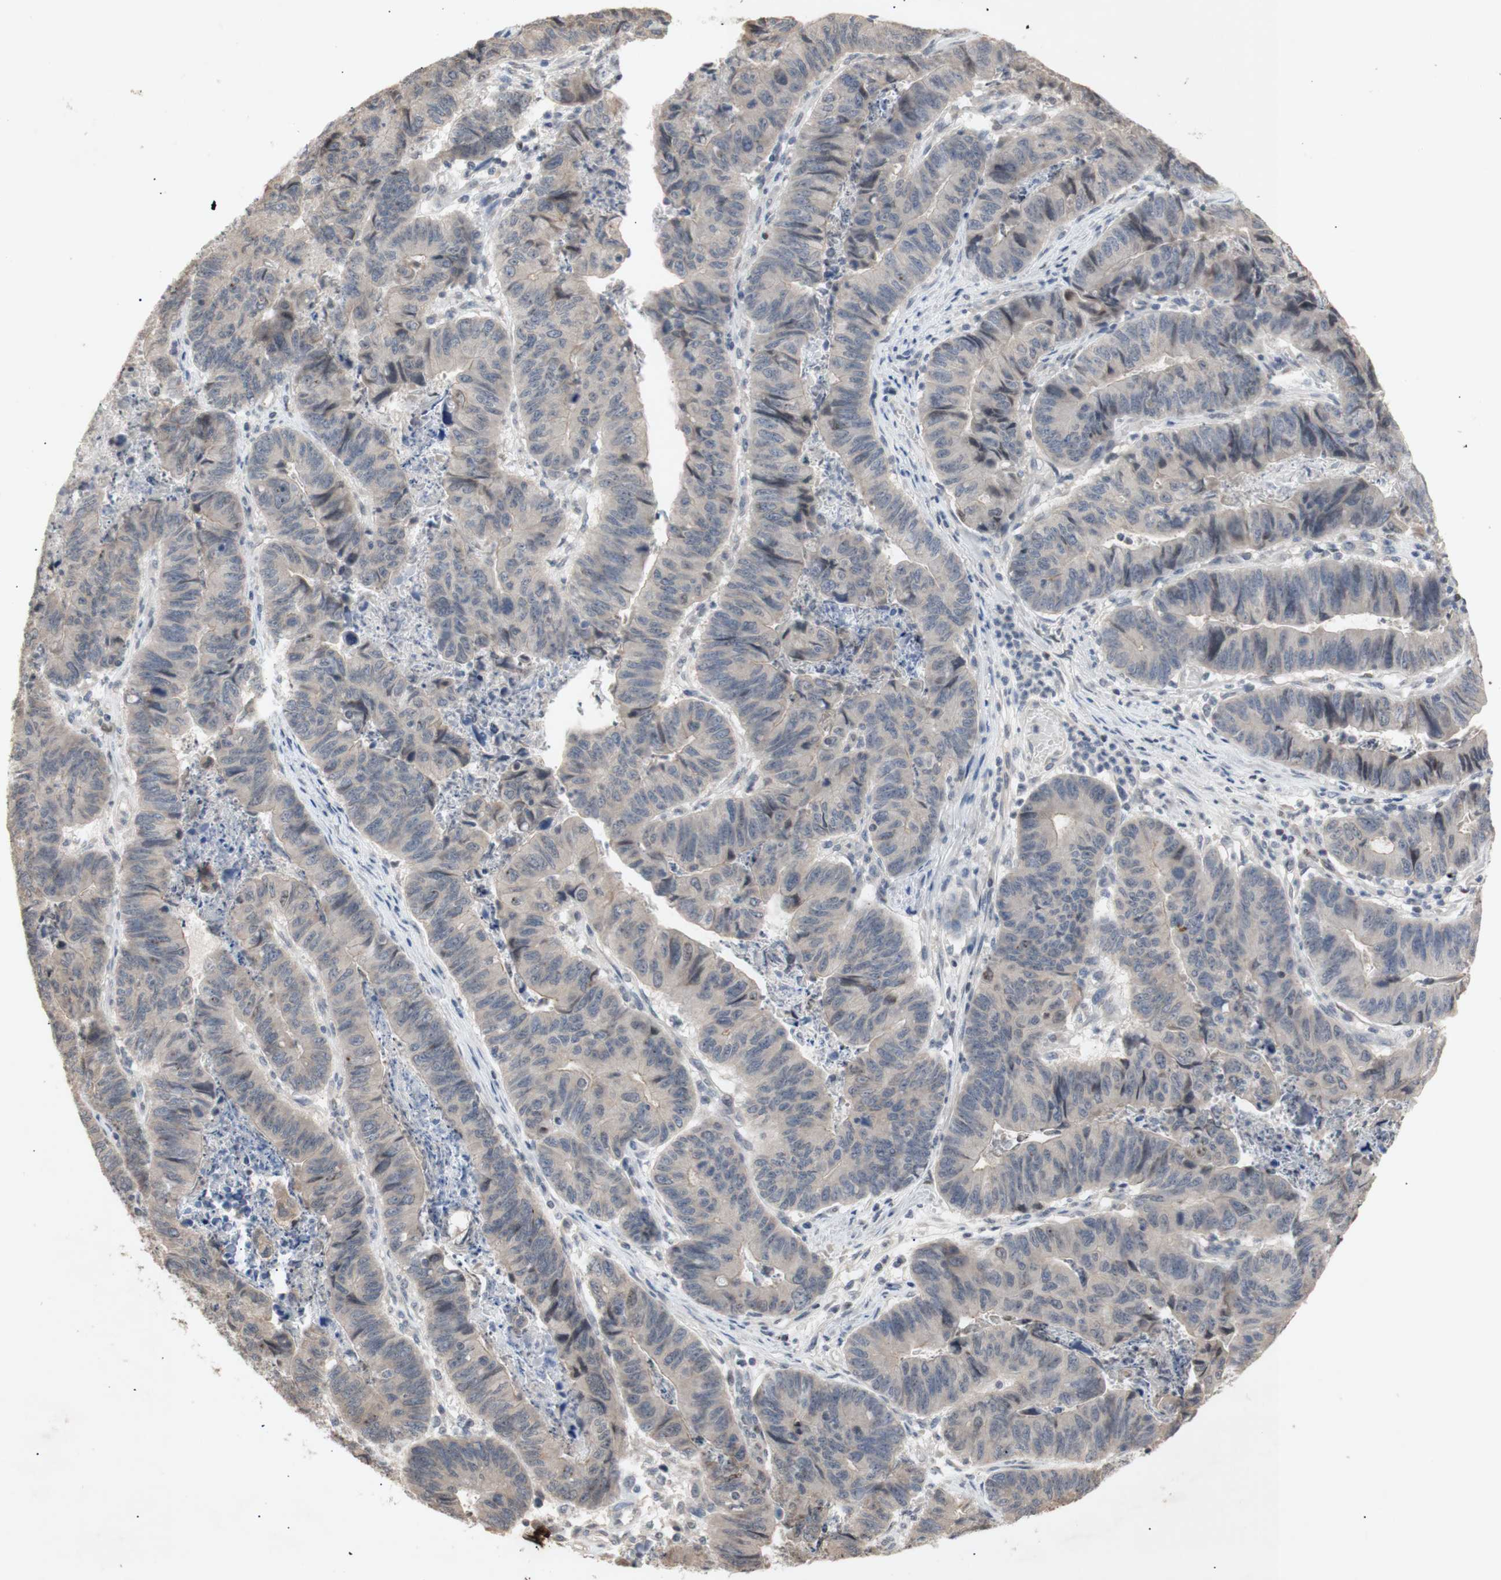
{"staining": {"intensity": "weak", "quantity": ">75%", "location": "cytoplasmic/membranous"}, "tissue": "stomach cancer", "cell_type": "Tumor cells", "image_type": "cancer", "snomed": [{"axis": "morphology", "description": "Adenocarcinoma, NOS"}, {"axis": "topography", "description": "Stomach, lower"}], "caption": "Immunohistochemistry (DAB (3,3'-diaminobenzidine)) staining of human adenocarcinoma (stomach) displays weak cytoplasmic/membranous protein staining in approximately >75% of tumor cells.", "gene": "FOSB", "patient": {"sex": "male", "age": 77}}